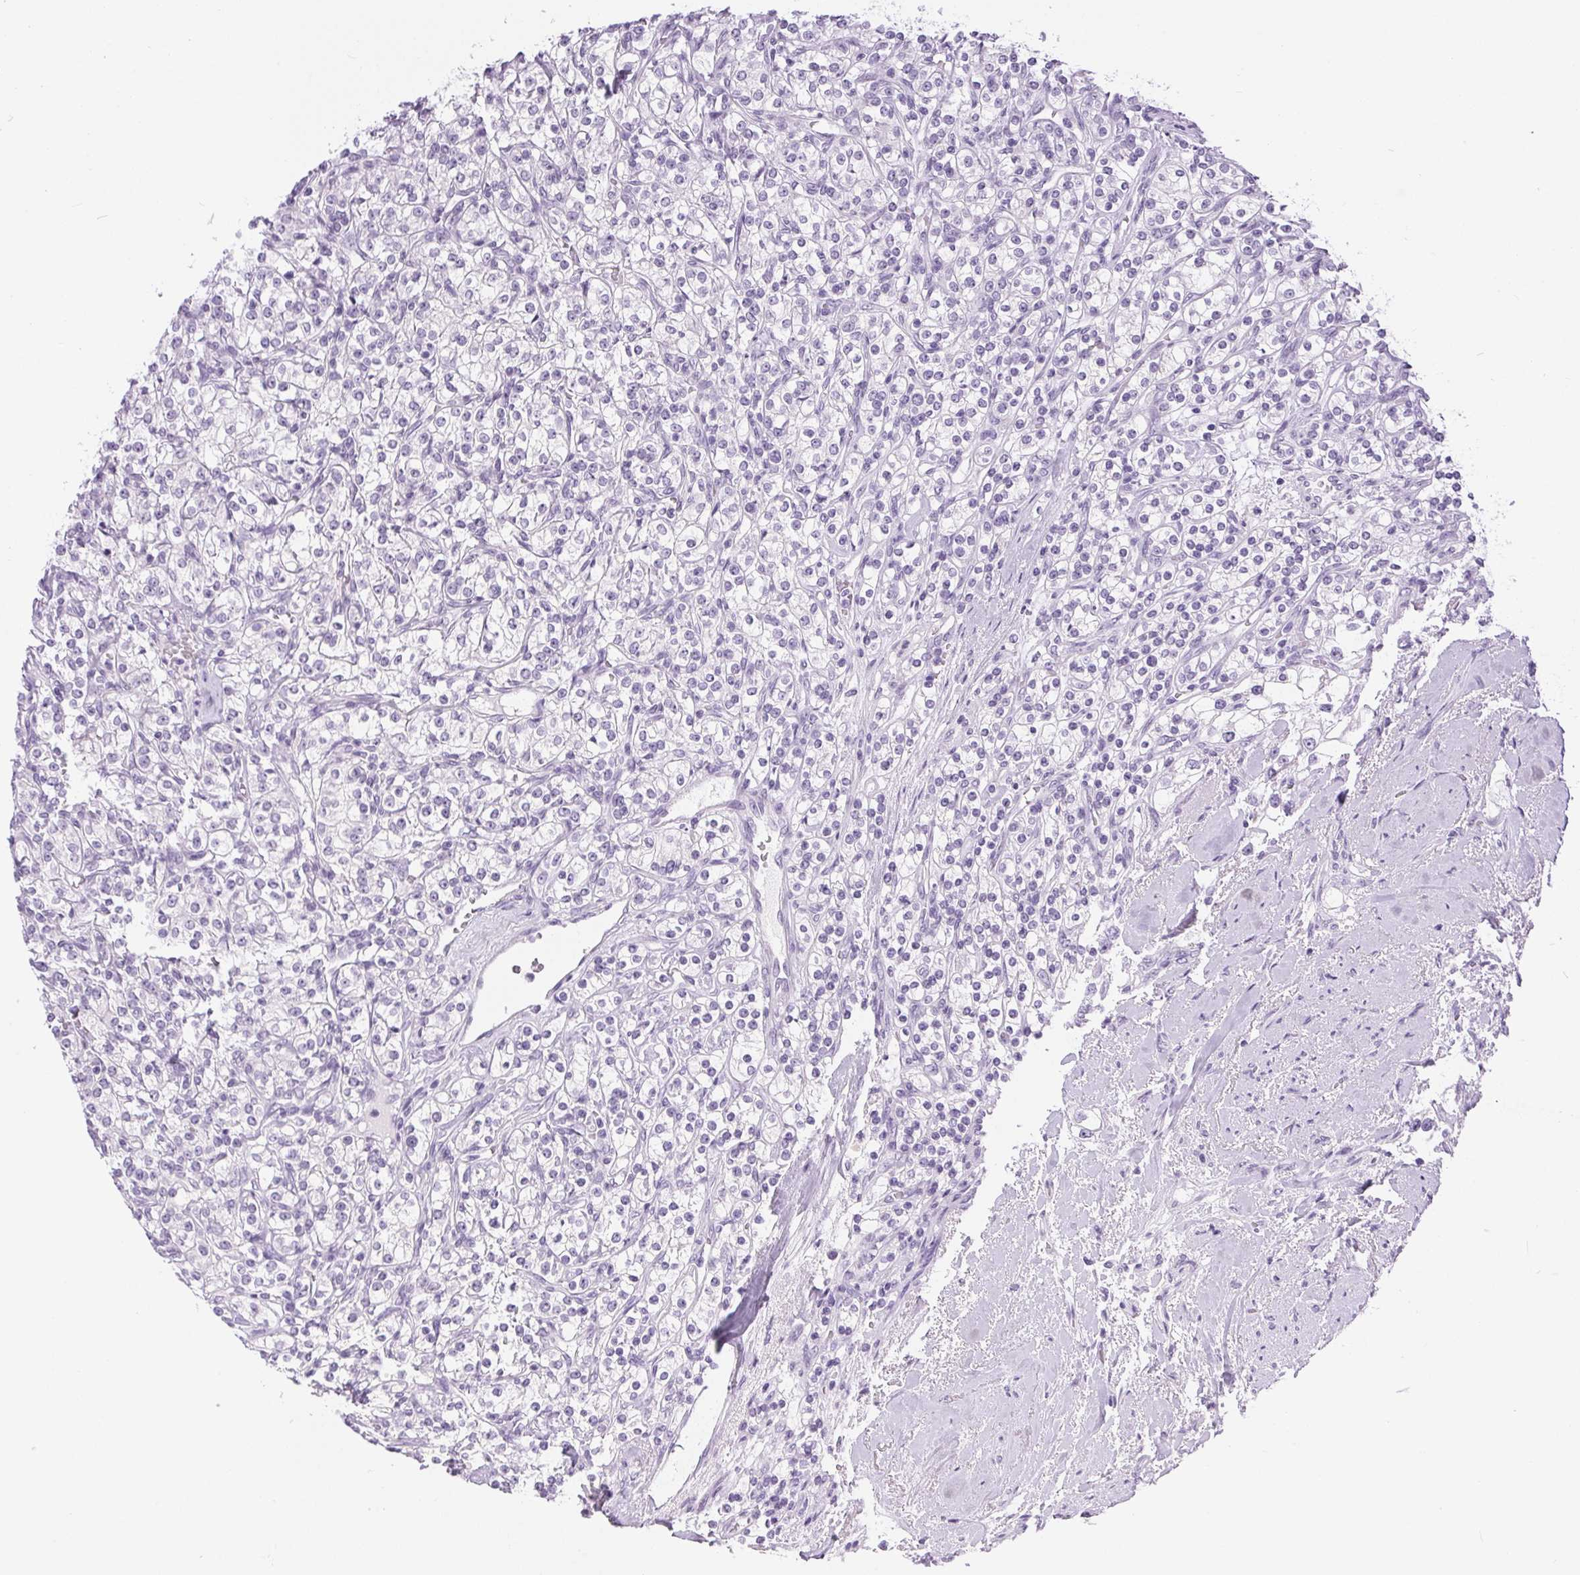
{"staining": {"intensity": "negative", "quantity": "none", "location": "none"}, "tissue": "renal cancer", "cell_type": "Tumor cells", "image_type": "cancer", "snomed": [{"axis": "morphology", "description": "Adenocarcinoma, NOS"}, {"axis": "topography", "description": "Kidney"}], "caption": "Renal cancer was stained to show a protein in brown. There is no significant positivity in tumor cells.", "gene": "XDH", "patient": {"sex": "male", "age": 77}}